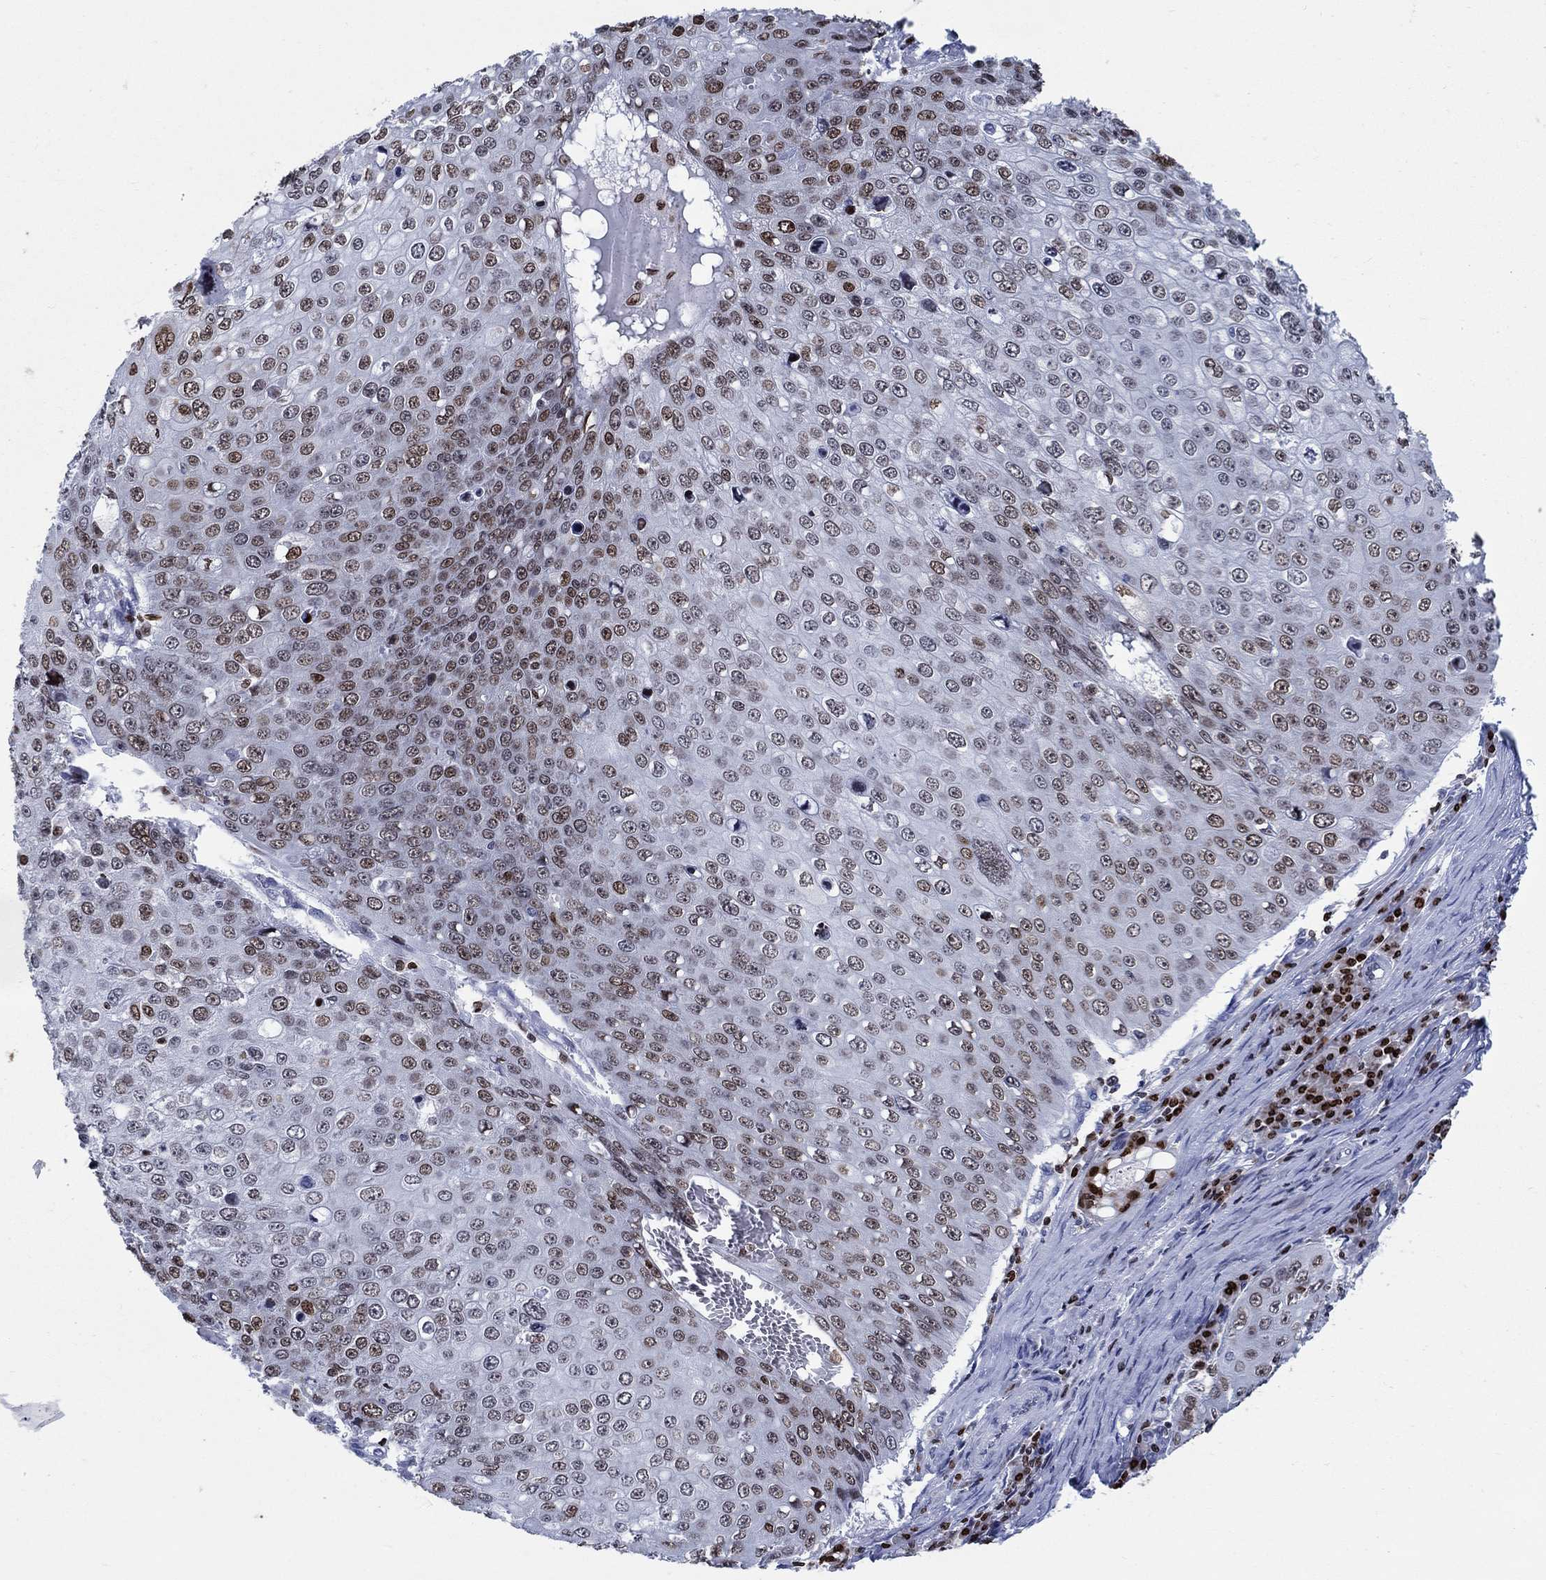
{"staining": {"intensity": "moderate", "quantity": "25%-75%", "location": "nuclear"}, "tissue": "skin cancer", "cell_type": "Tumor cells", "image_type": "cancer", "snomed": [{"axis": "morphology", "description": "Squamous cell carcinoma, NOS"}, {"axis": "topography", "description": "Skin"}], "caption": "High-power microscopy captured an immunohistochemistry histopathology image of squamous cell carcinoma (skin), revealing moderate nuclear positivity in about 25%-75% of tumor cells. (DAB (3,3'-diaminobenzidine) = brown stain, brightfield microscopy at high magnification).", "gene": "HMGA1", "patient": {"sex": "male", "age": 71}}